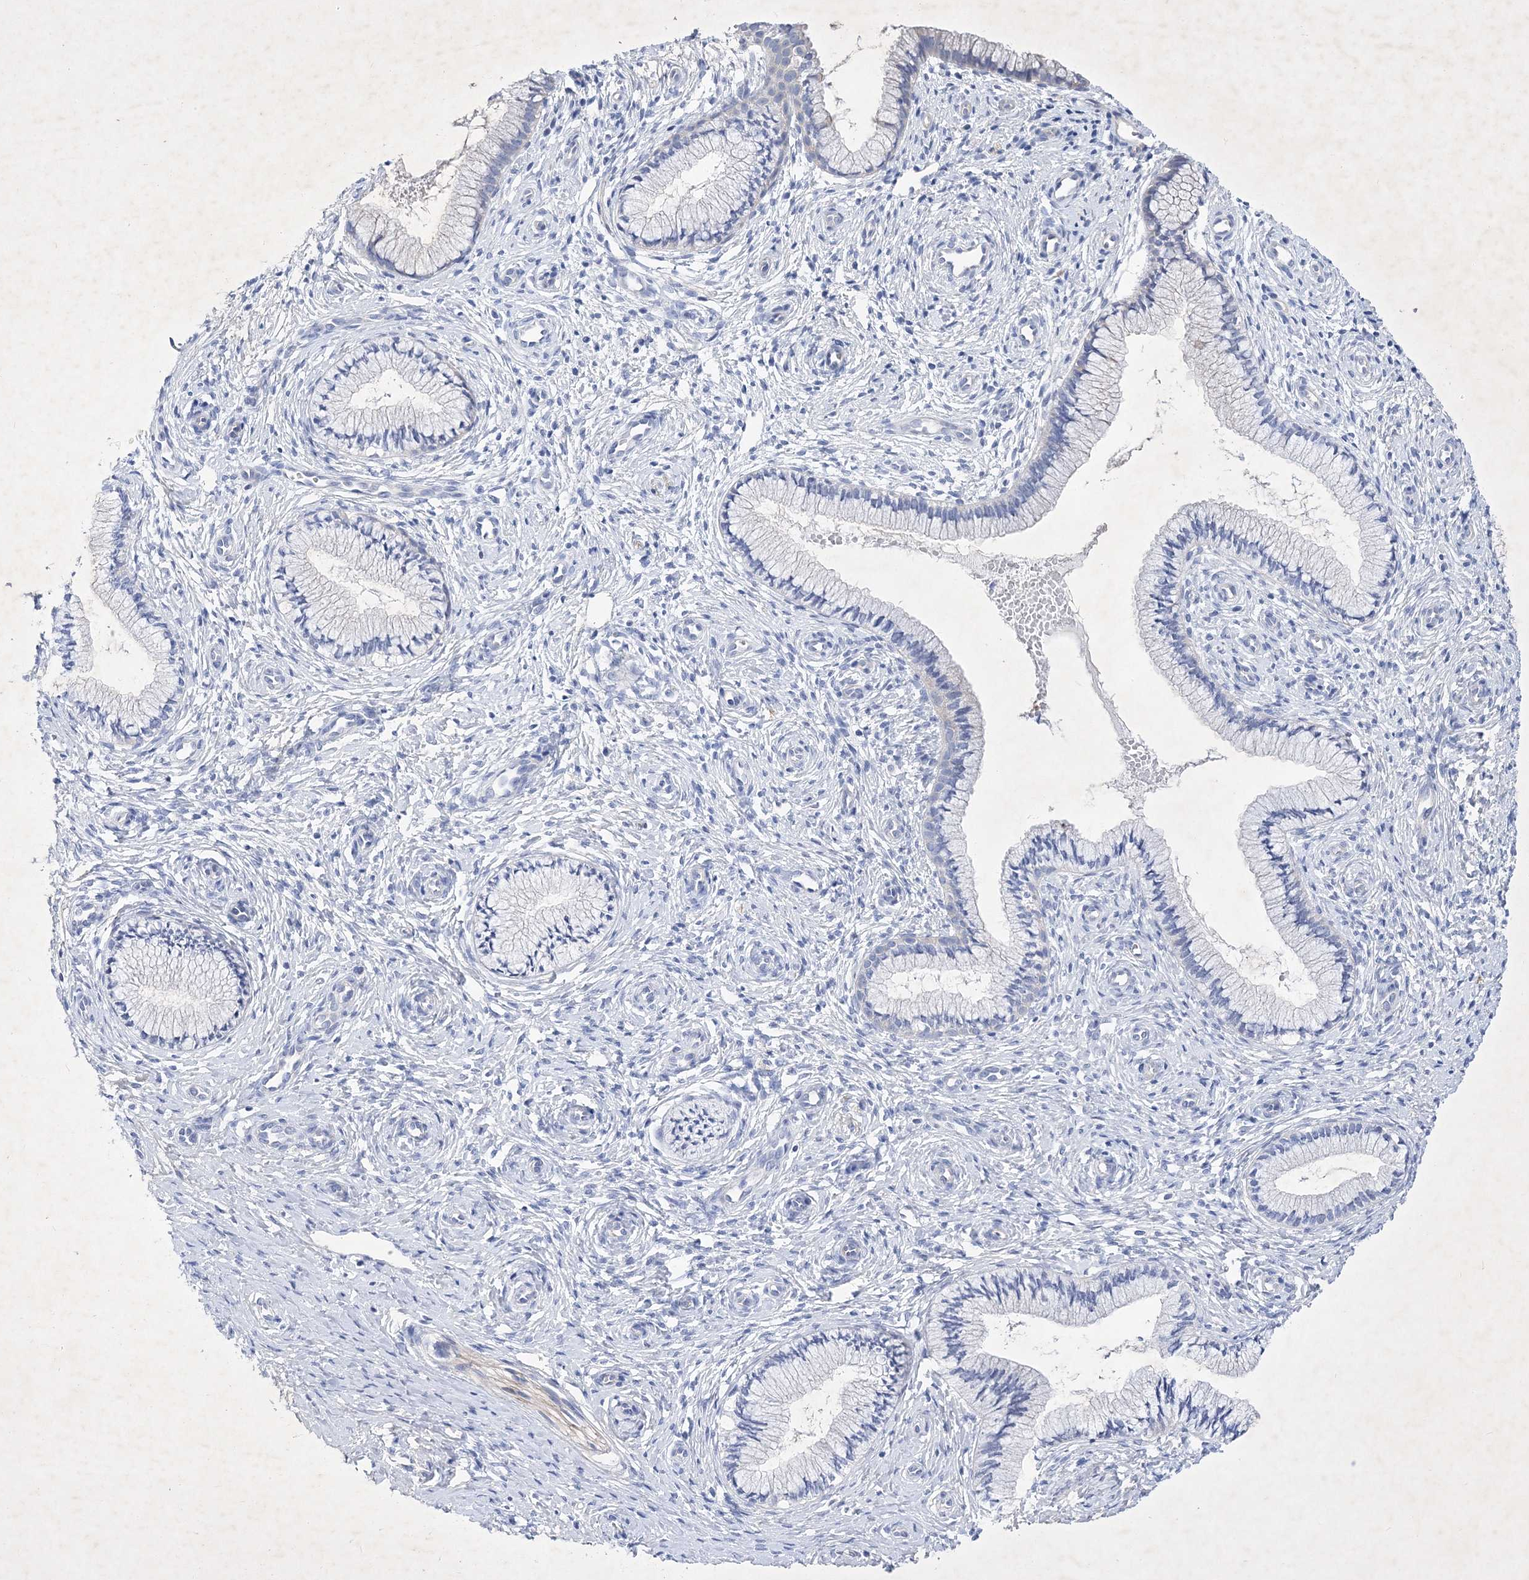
{"staining": {"intensity": "negative", "quantity": "none", "location": "none"}, "tissue": "cervix", "cell_type": "Glandular cells", "image_type": "normal", "snomed": [{"axis": "morphology", "description": "Normal tissue, NOS"}, {"axis": "topography", "description": "Cervix"}], "caption": "Cervix stained for a protein using immunohistochemistry demonstrates no expression glandular cells.", "gene": "GPN1", "patient": {"sex": "female", "age": 27}}